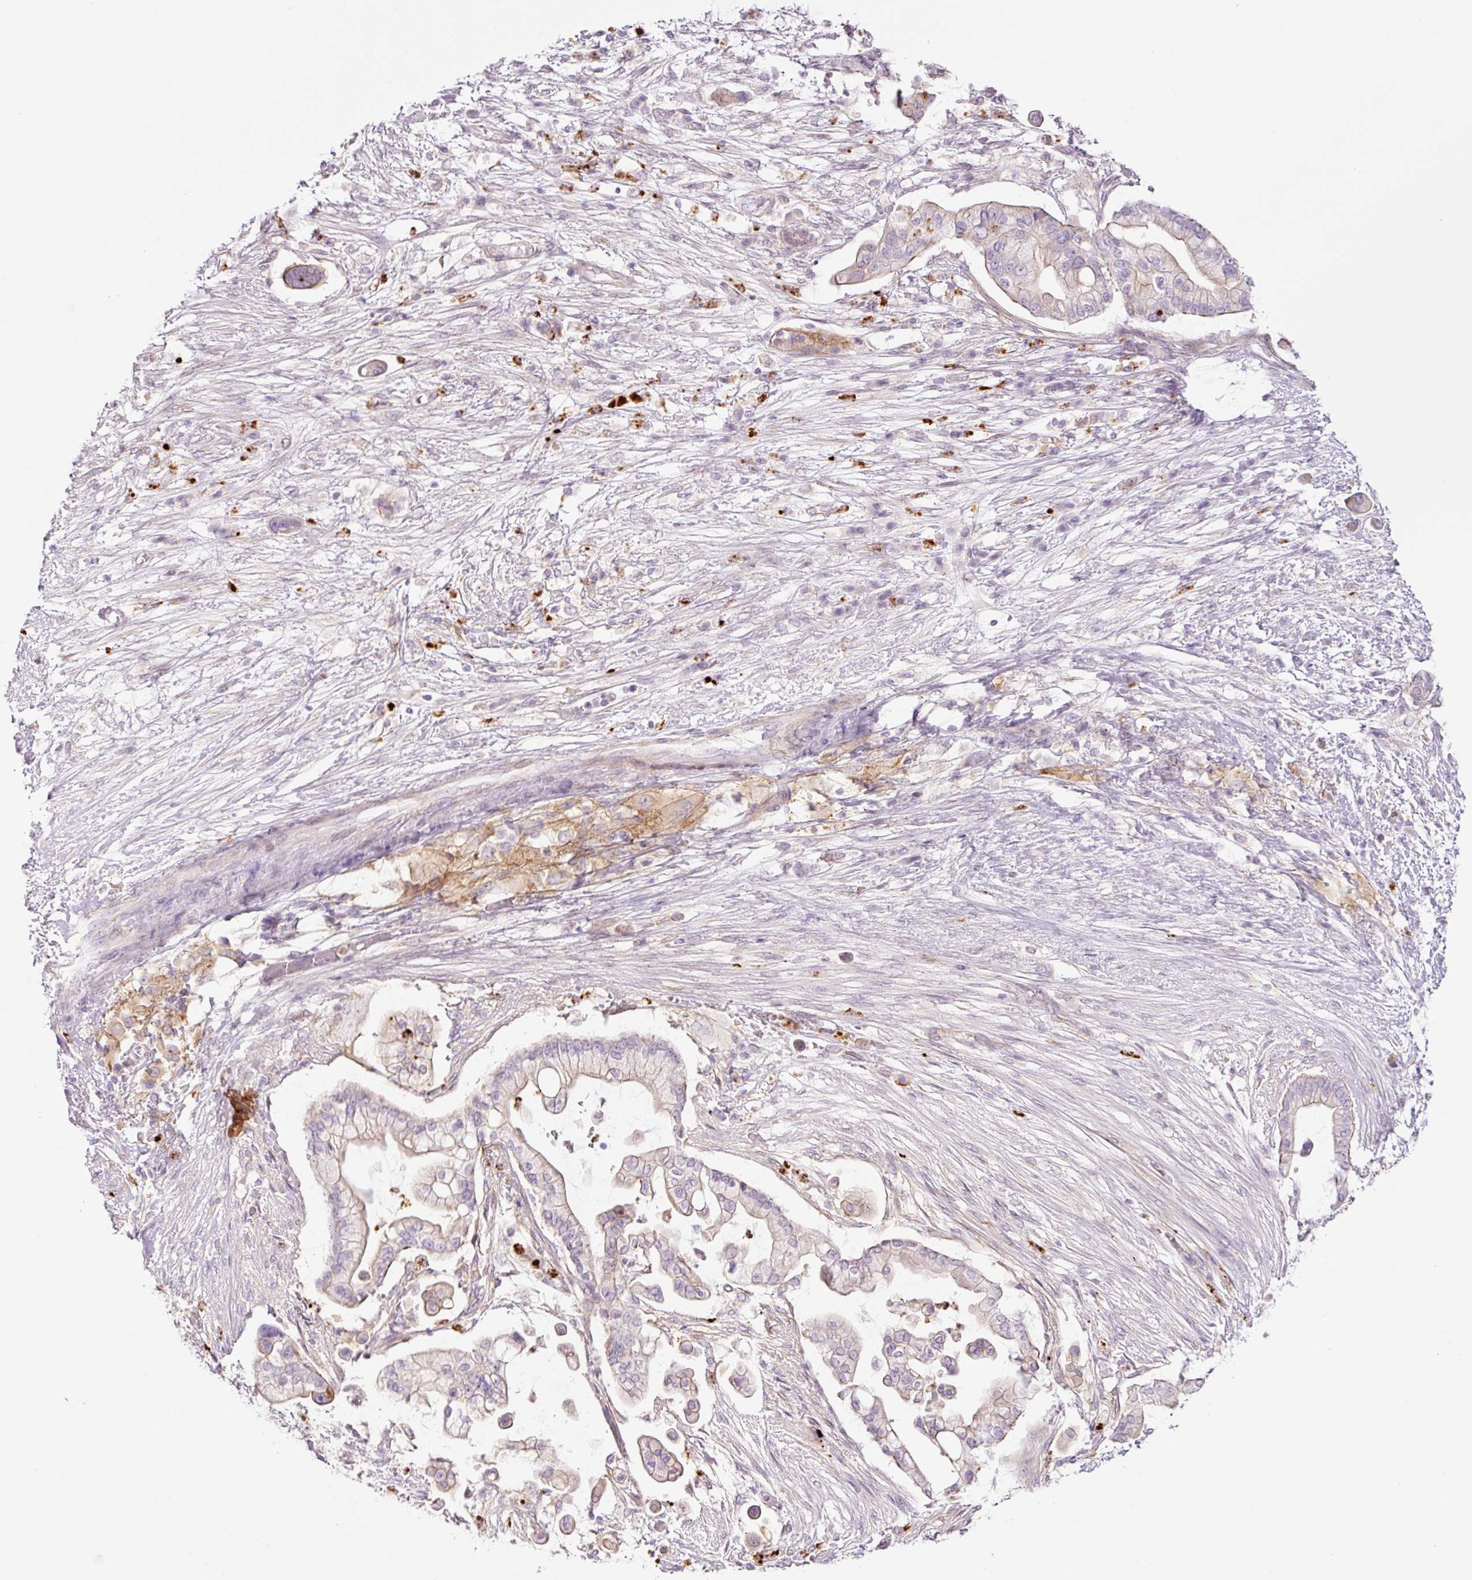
{"staining": {"intensity": "weak", "quantity": "<25%", "location": "cytoplasmic/membranous"}, "tissue": "pancreatic cancer", "cell_type": "Tumor cells", "image_type": "cancer", "snomed": [{"axis": "morphology", "description": "Adenocarcinoma, NOS"}, {"axis": "topography", "description": "Pancreas"}], "caption": "High magnification brightfield microscopy of pancreatic adenocarcinoma stained with DAB (brown) and counterstained with hematoxylin (blue): tumor cells show no significant positivity. (DAB (3,3'-diaminobenzidine) IHC visualized using brightfield microscopy, high magnification).", "gene": "SH2D6", "patient": {"sex": "female", "age": 69}}